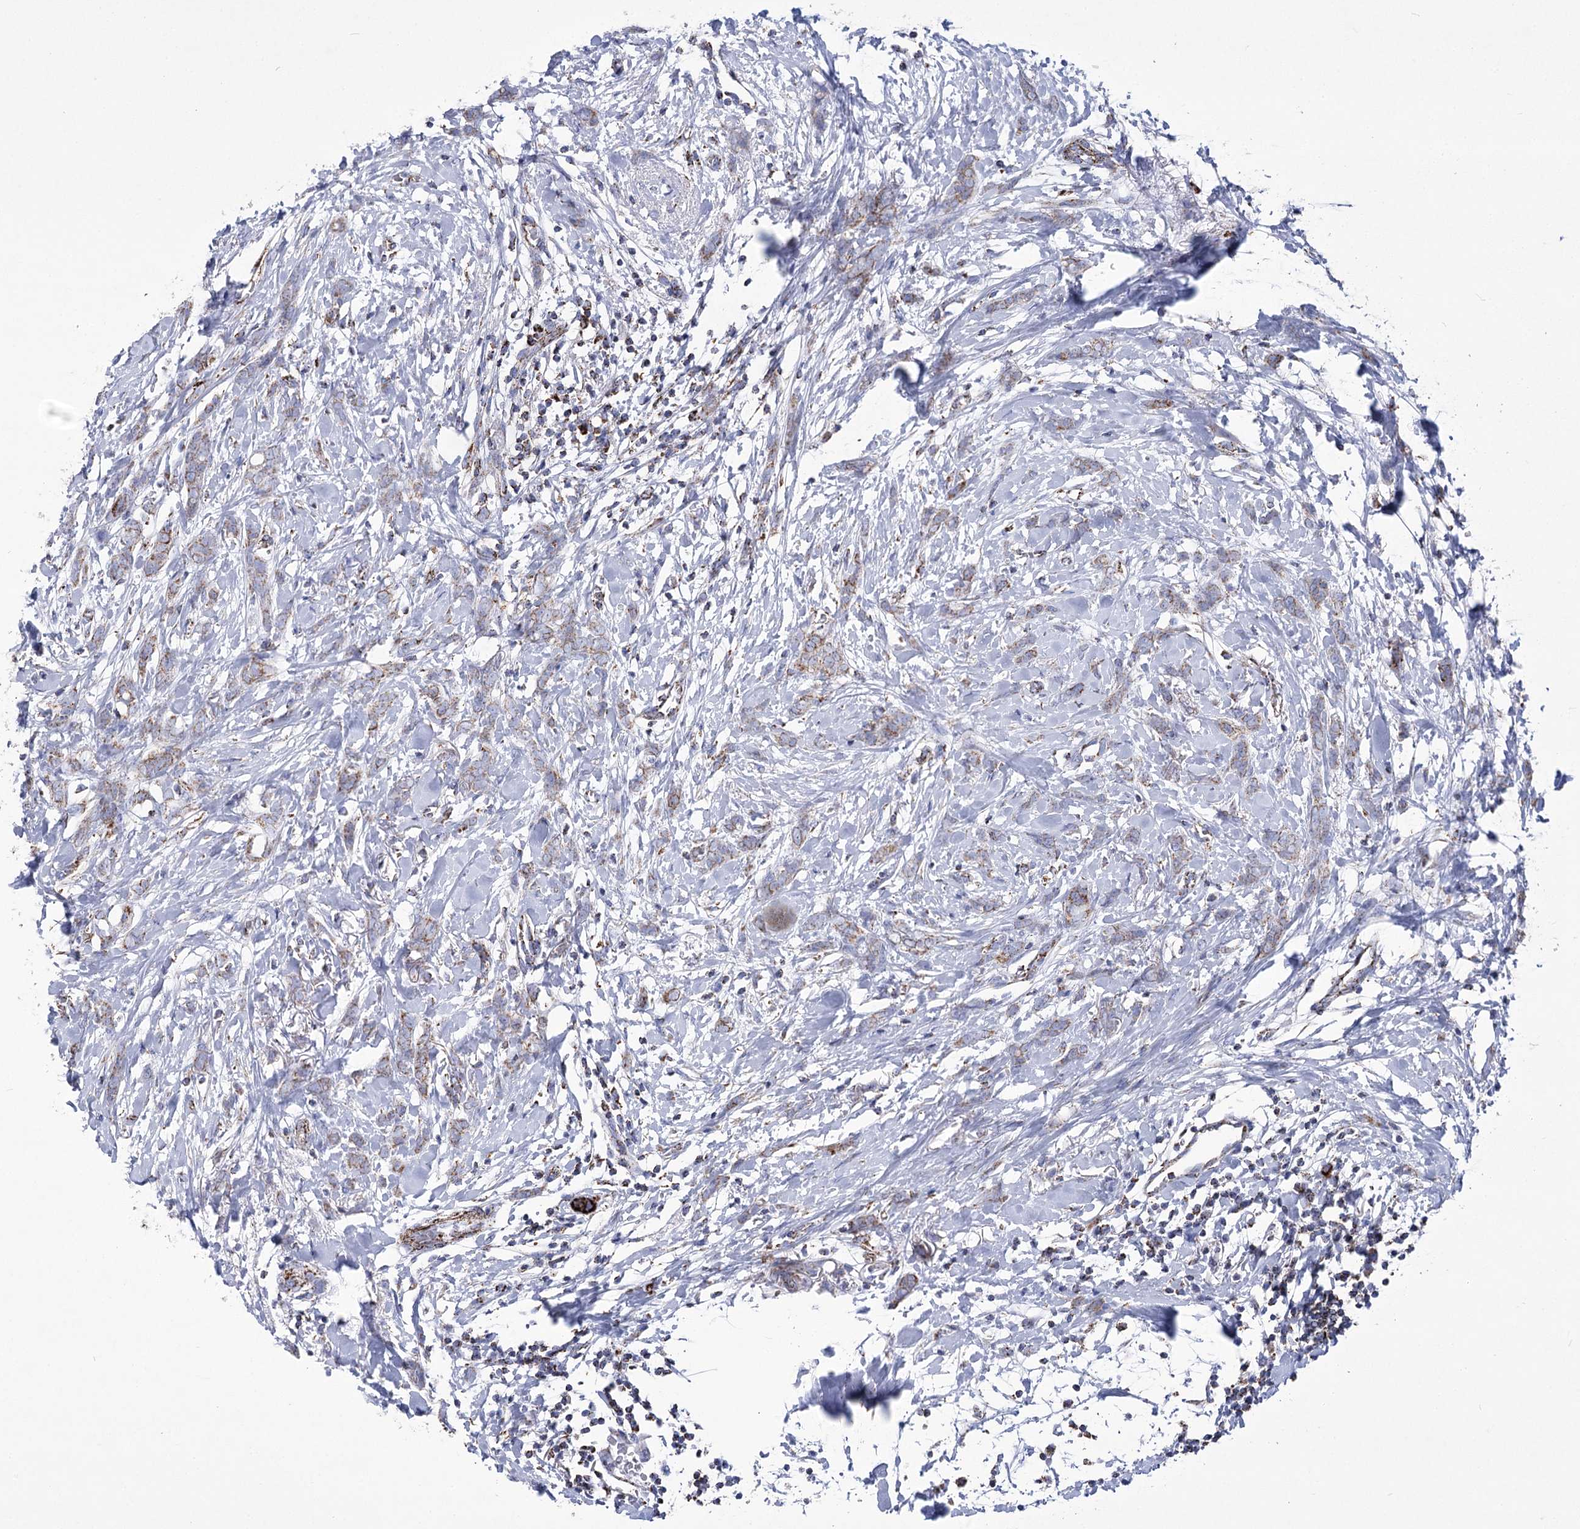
{"staining": {"intensity": "weak", "quantity": "25%-75%", "location": "cytoplasmic/membranous"}, "tissue": "breast cancer", "cell_type": "Tumor cells", "image_type": "cancer", "snomed": [{"axis": "morphology", "description": "Lobular carcinoma, in situ"}, {"axis": "morphology", "description": "Lobular carcinoma"}, {"axis": "topography", "description": "Breast"}], "caption": "Breast cancer (lobular carcinoma) stained with a brown dye shows weak cytoplasmic/membranous positive positivity in about 25%-75% of tumor cells.", "gene": "PDHB", "patient": {"sex": "female", "age": 41}}